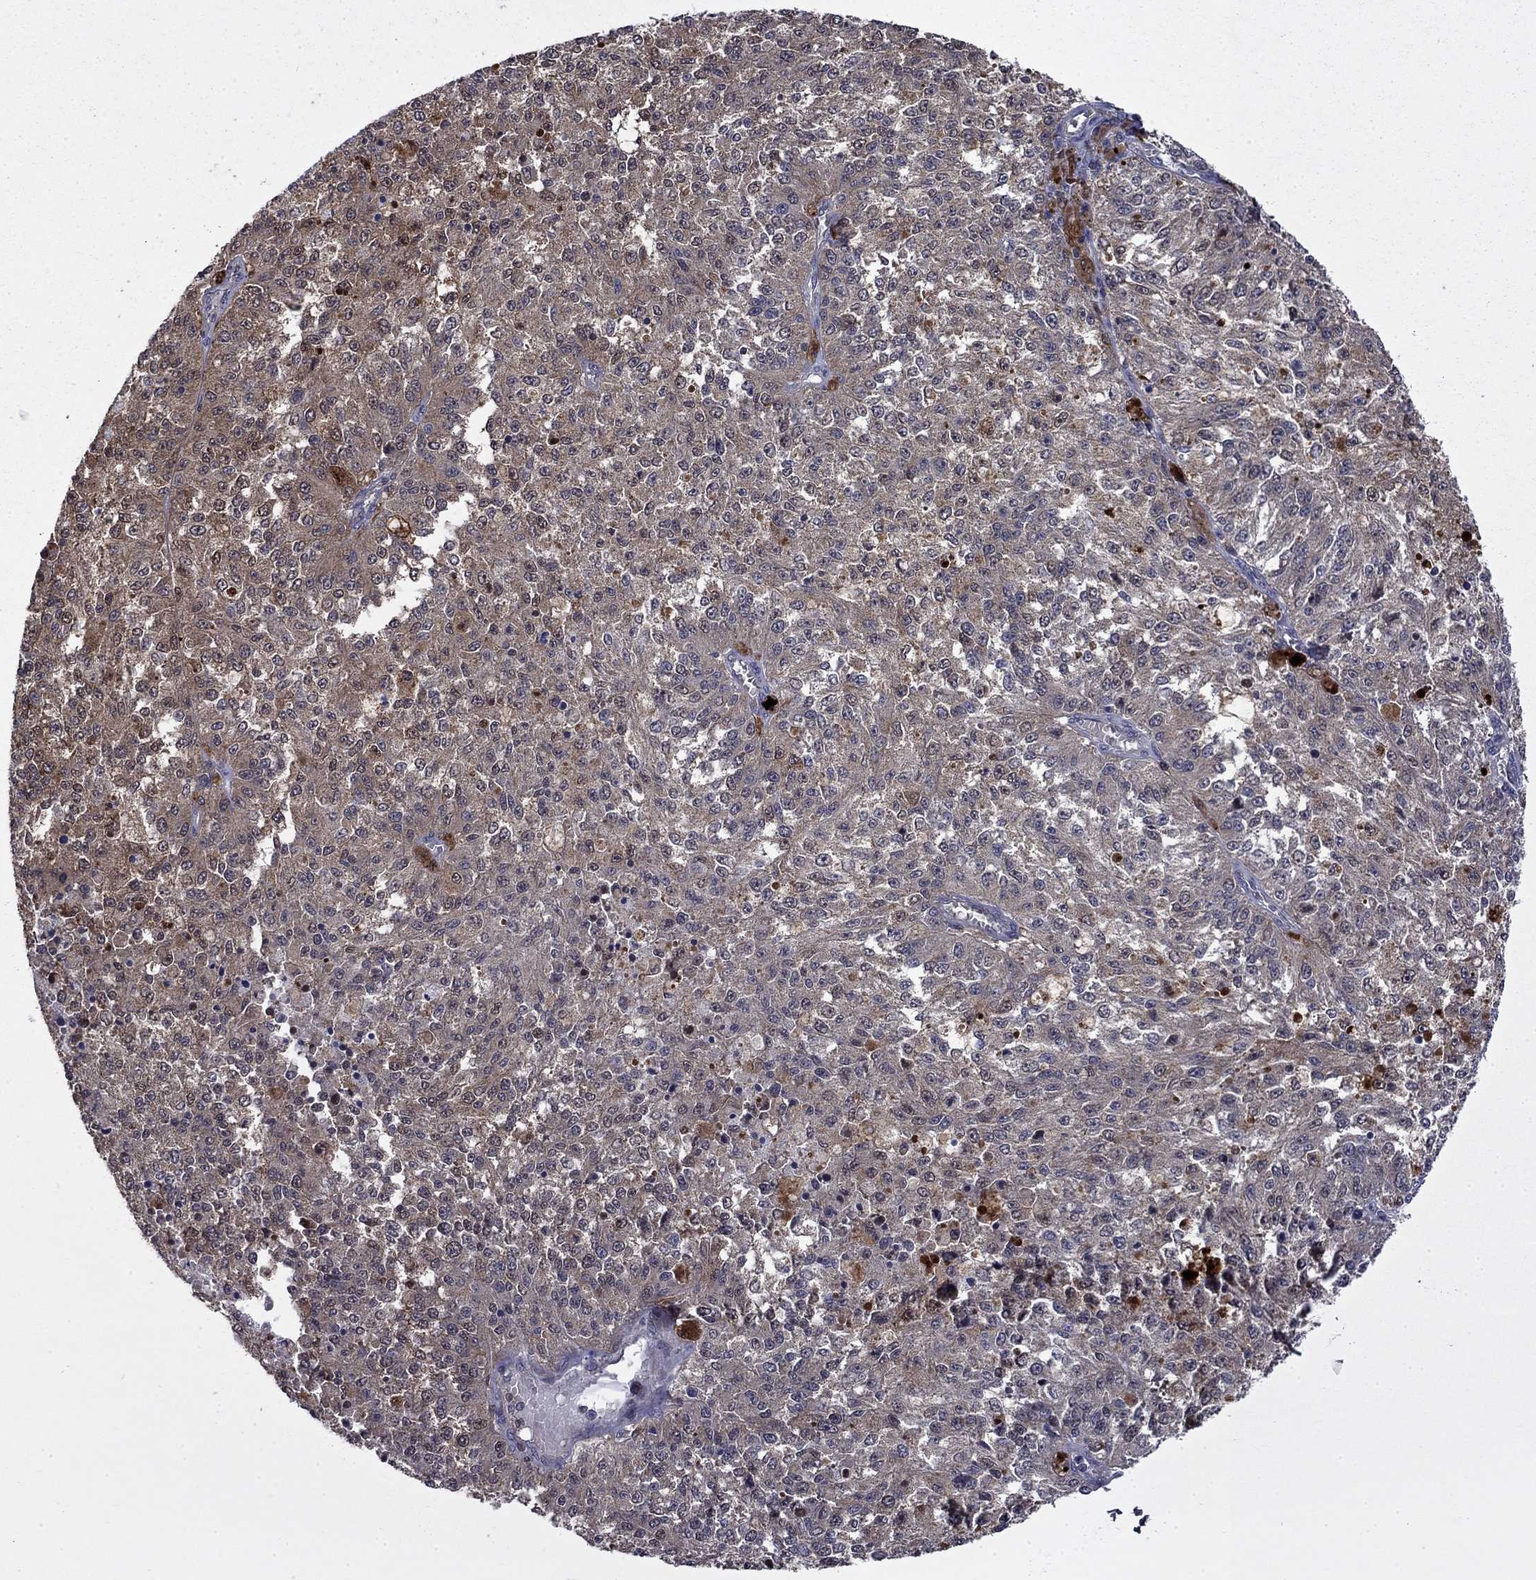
{"staining": {"intensity": "negative", "quantity": "none", "location": "none"}, "tissue": "melanoma", "cell_type": "Tumor cells", "image_type": "cancer", "snomed": [{"axis": "morphology", "description": "Malignant melanoma, Metastatic site"}, {"axis": "topography", "description": "Lymph node"}], "caption": "Tumor cells are negative for protein expression in human malignant melanoma (metastatic site).", "gene": "TPMT", "patient": {"sex": "female", "age": 64}}